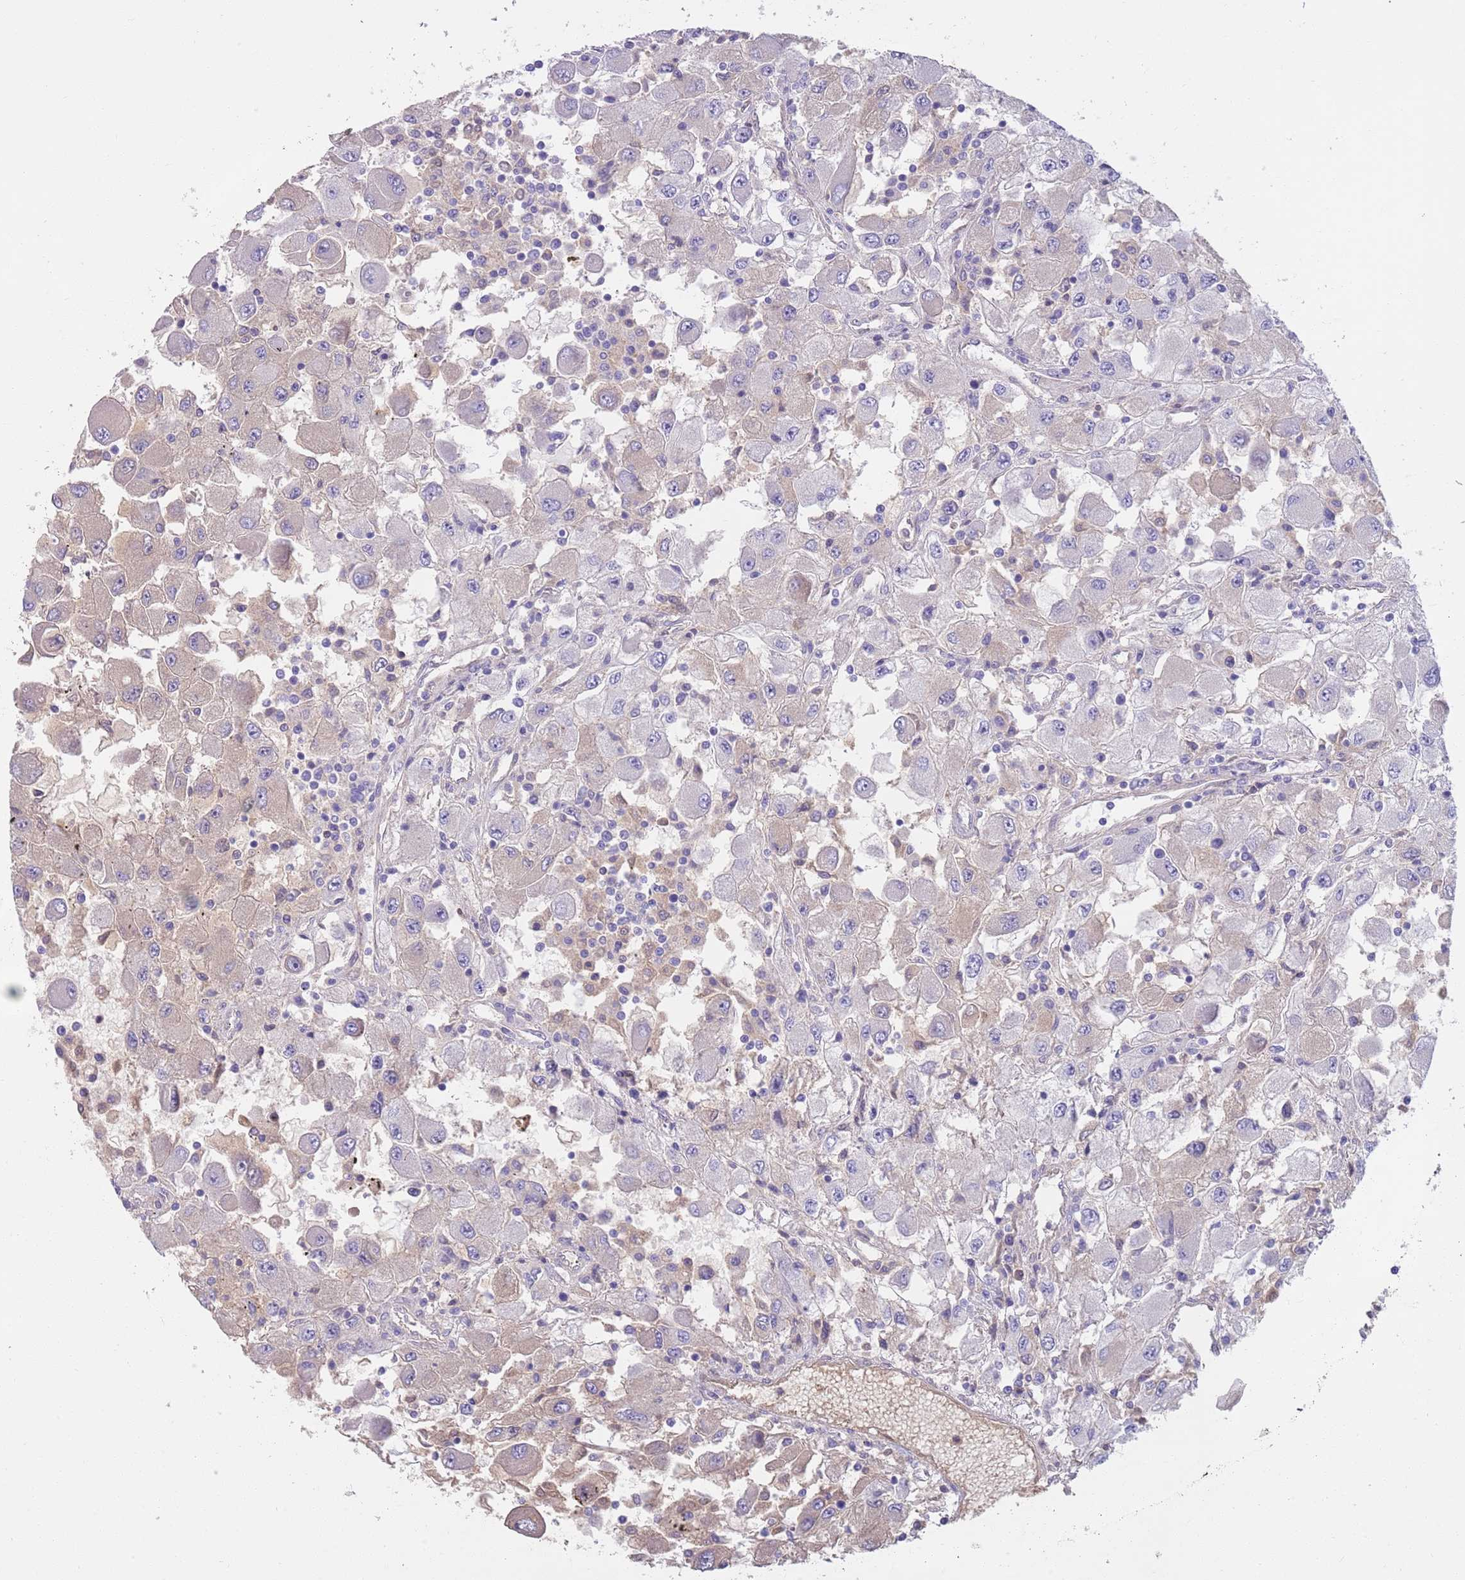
{"staining": {"intensity": "weak", "quantity": "<25%", "location": "cytoplasmic/membranous"}, "tissue": "renal cancer", "cell_type": "Tumor cells", "image_type": "cancer", "snomed": [{"axis": "morphology", "description": "Adenocarcinoma, NOS"}, {"axis": "topography", "description": "Kidney"}], "caption": "The IHC image has no significant staining in tumor cells of renal adenocarcinoma tissue. The staining was performed using DAB (3,3'-diaminobenzidine) to visualize the protein expression in brown, while the nuclei were stained in blue with hematoxylin (Magnification: 20x).", "gene": "IGFL4", "patient": {"sex": "female", "age": 67}}